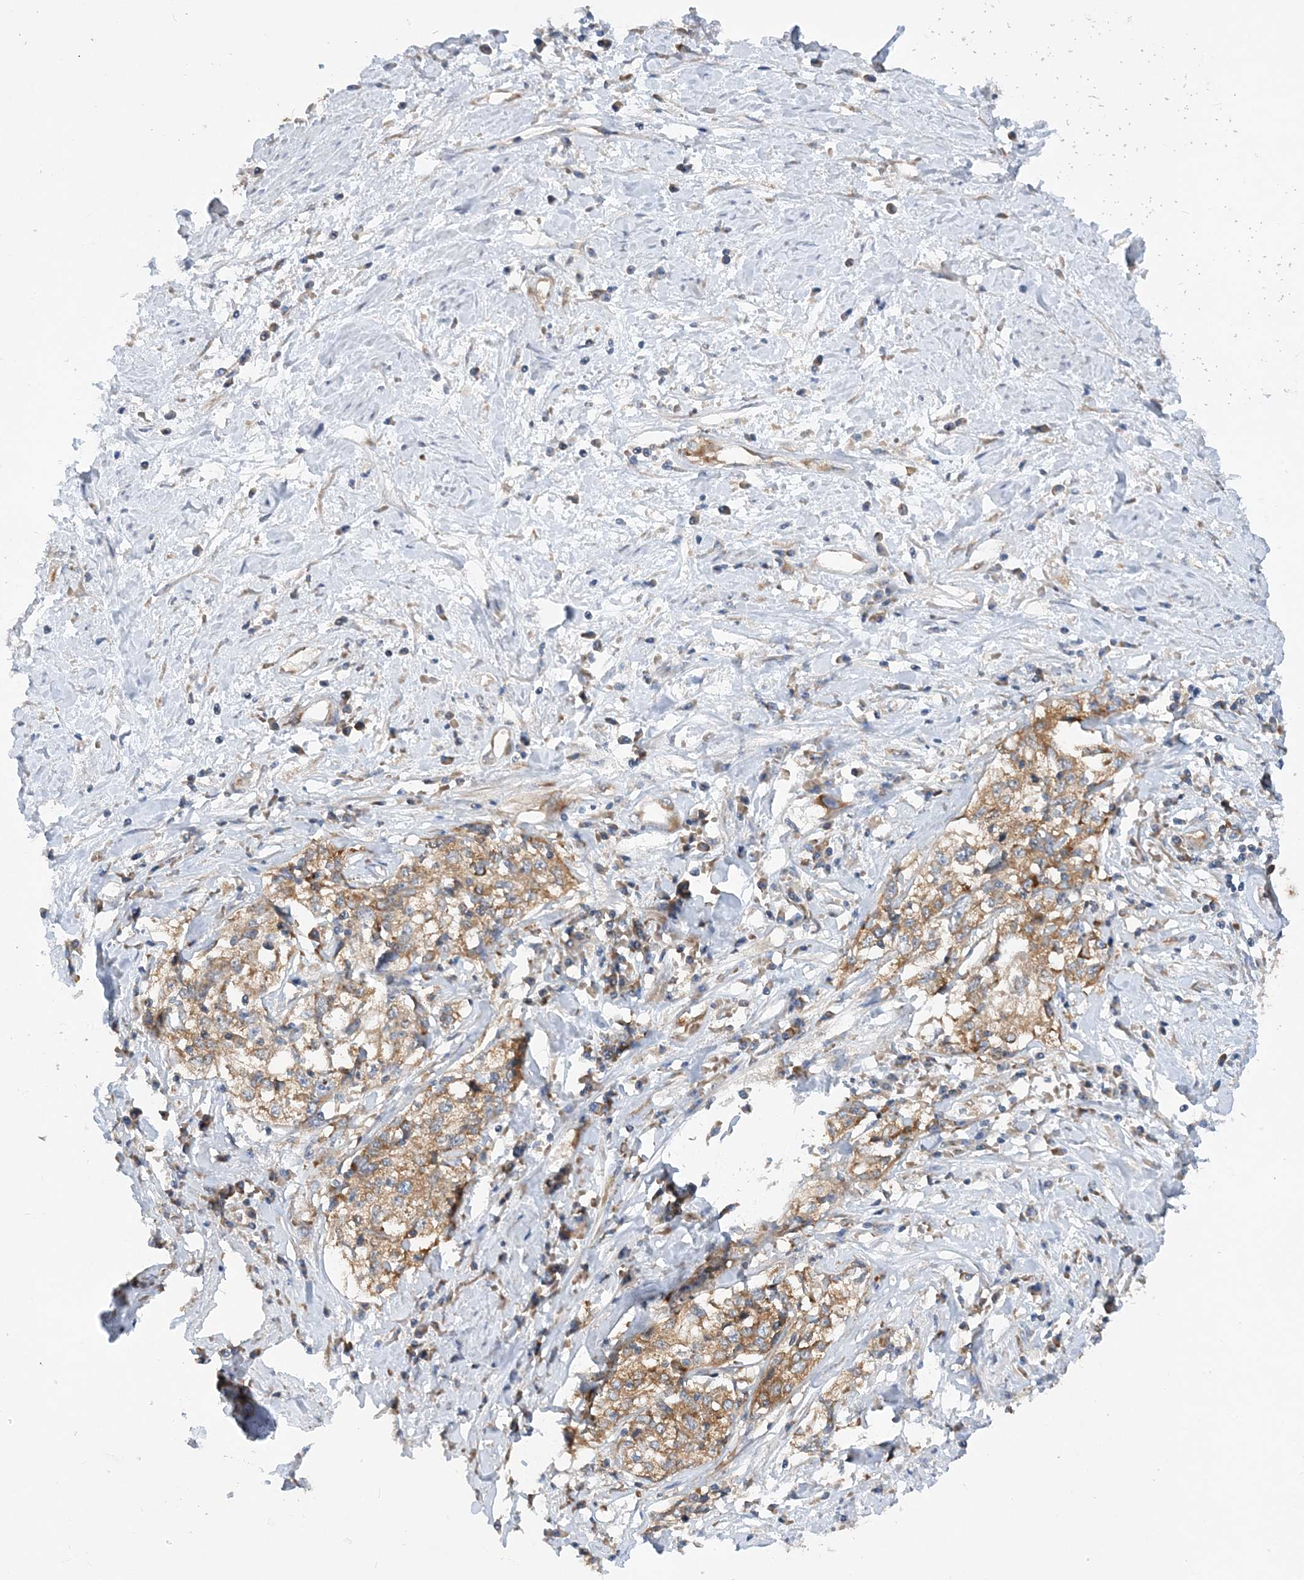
{"staining": {"intensity": "moderate", "quantity": ">75%", "location": "cytoplasmic/membranous"}, "tissue": "cervical cancer", "cell_type": "Tumor cells", "image_type": "cancer", "snomed": [{"axis": "morphology", "description": "Squamous cell carcinoma, NOS"}, {"axis": "topography", "description": "Cervix"}], "caption": "Approximately >75% of tumor cells in human squamous cell carcinoma (cervical) exhibit moderate cytoplasmic/membranous protein staining as visualized by brown immunohistochemical staining.", "gene": "LARP4B", "patient": {"sex": "female", "age": 57}}